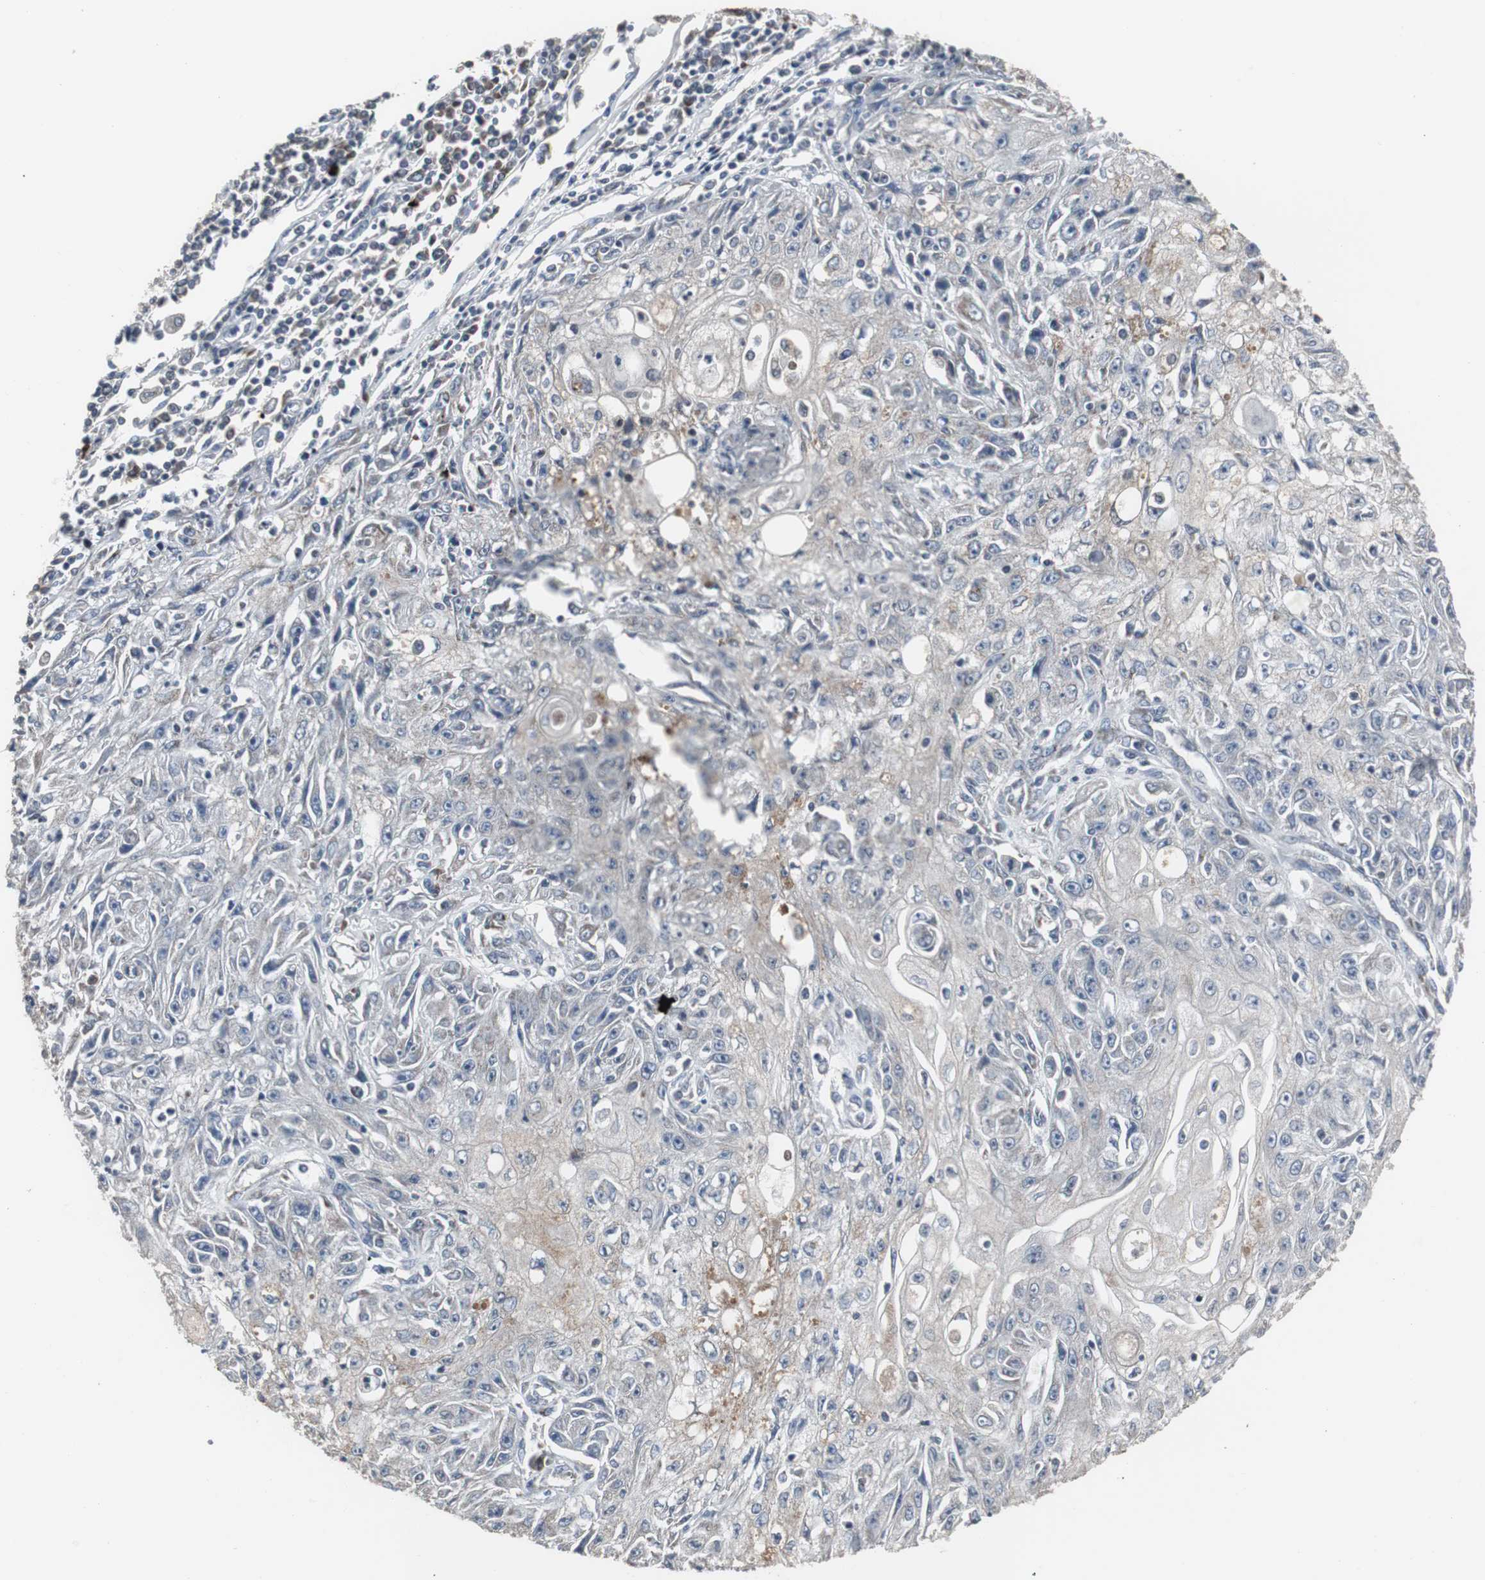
{"staining": {"intensity": "weak", "quantity": "<25%", "location": "cytoplasmic/membranous"}, "tissue": "skin cancer", "cell_type": "Tumor cells", "image_type": "cancer", "snomed": [{"axis": "morphology", "description": "Squamous cell carcinoma, NOS"}, {"axis": "topography", "description": "Skin"}], "caption": "Tumor cells show no significant expression in squamous cell carcinoma (skin).", "gene": "ACAA1", "patient": {"sex": "male", "age": 75}}